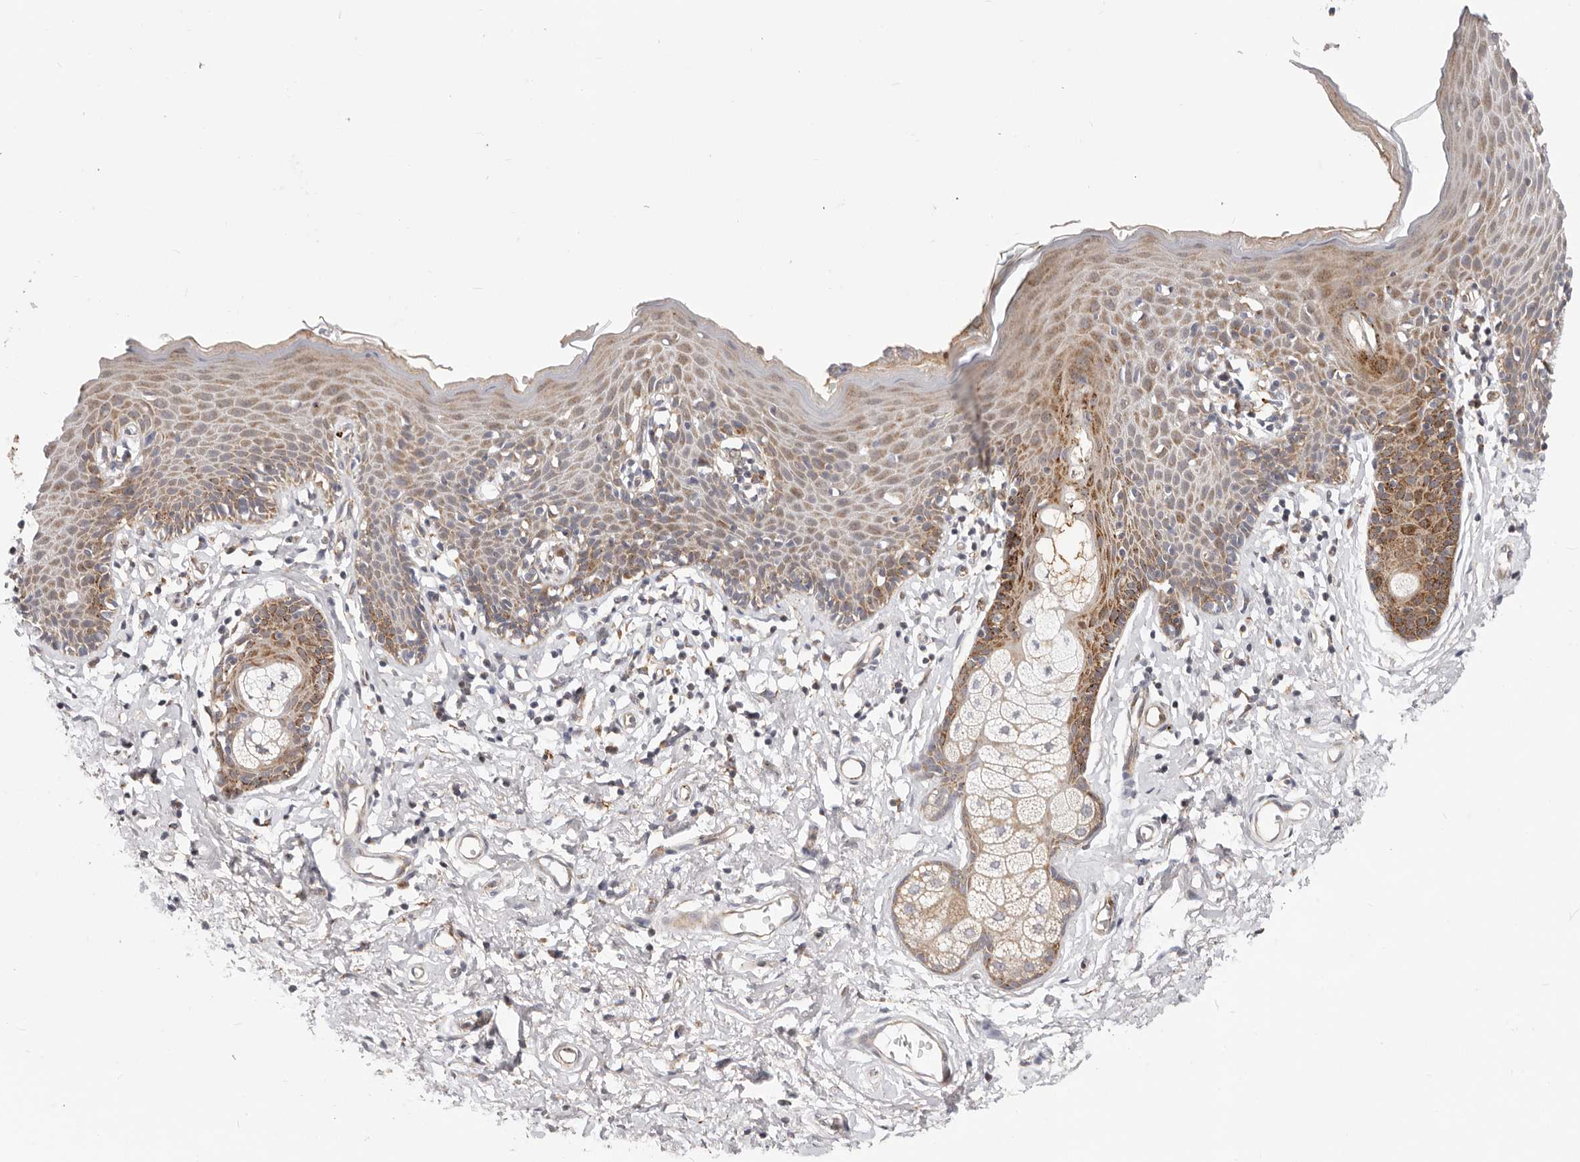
{"staining": {"intensity": "moderate", "quantity": "25%-75%", "location": "cytoplasmic/membranous"}, "tissue": "skin", "cell_type": "Epidermal cells", "image_type": "normal", "snomed": [{"axis": "morphology", "description": "Normal tissue, NOS"}, {"axis": "topography", "description": "Vulva"}], "caption": "The immunohistochemical stain shows moderate cytoplasmic/membranous expression in epidermal cells of normal skin. (Brightfield microscopy of DAB IHC at high magnification).", "gene": "TOR3A", "patient": {"sex": "female", "age": 66}}